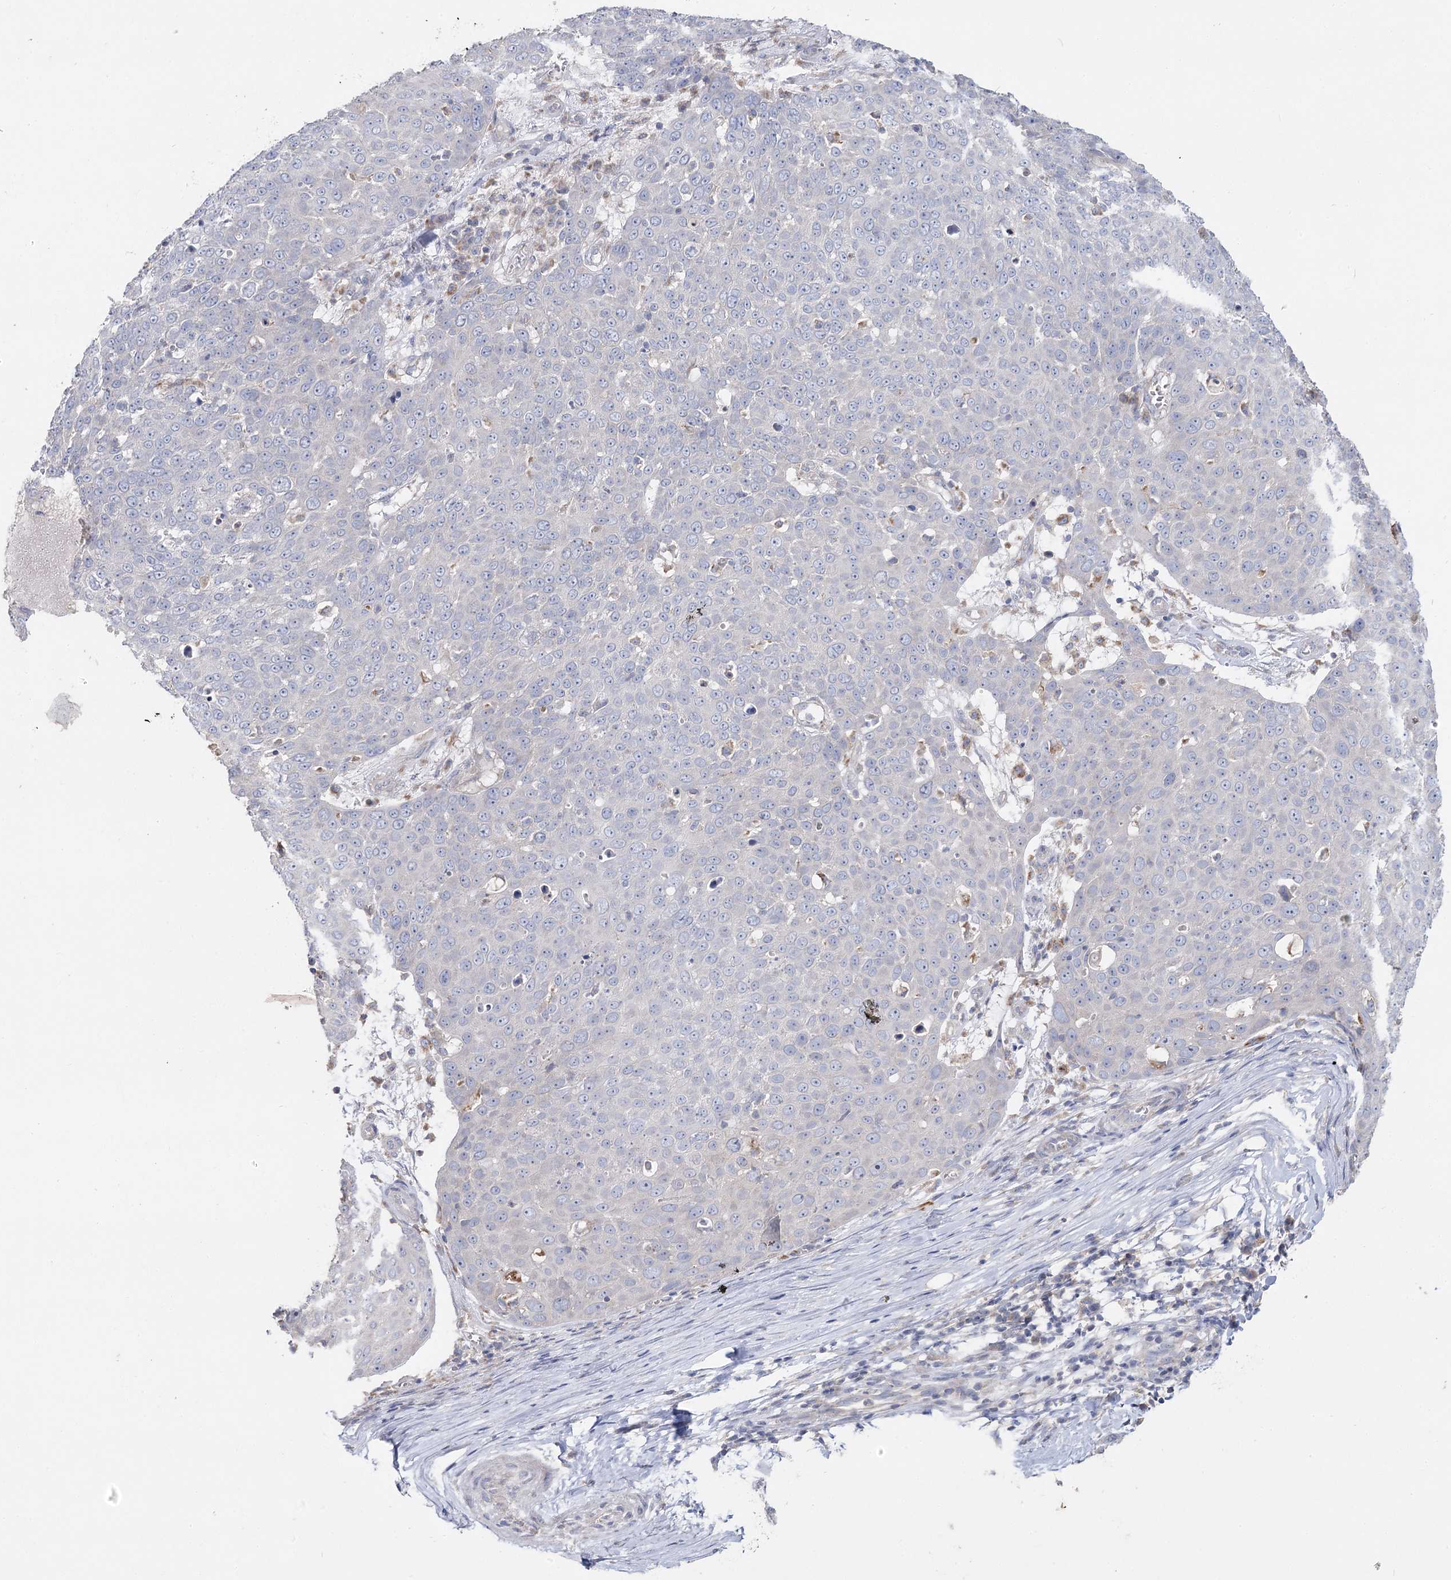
{"staining": {"intensity": "negative", "quantity": "none", "location": "none"}, "tissue": "skin cancer", "cell_type": "Tumor cells", "image_type": "cancer", "snomed": [{"axis": "morphology", "description": "Squamous cell carcinoma, NOS"}, {"axis": "topography", "description": "Skin"}], "caption": "The photomicrograph reveals no significant staining in tumor cells of squamous cell carcinoma (skin).", "gene": "TMEM187", "patient": {"sex": "male", "age": 71}}